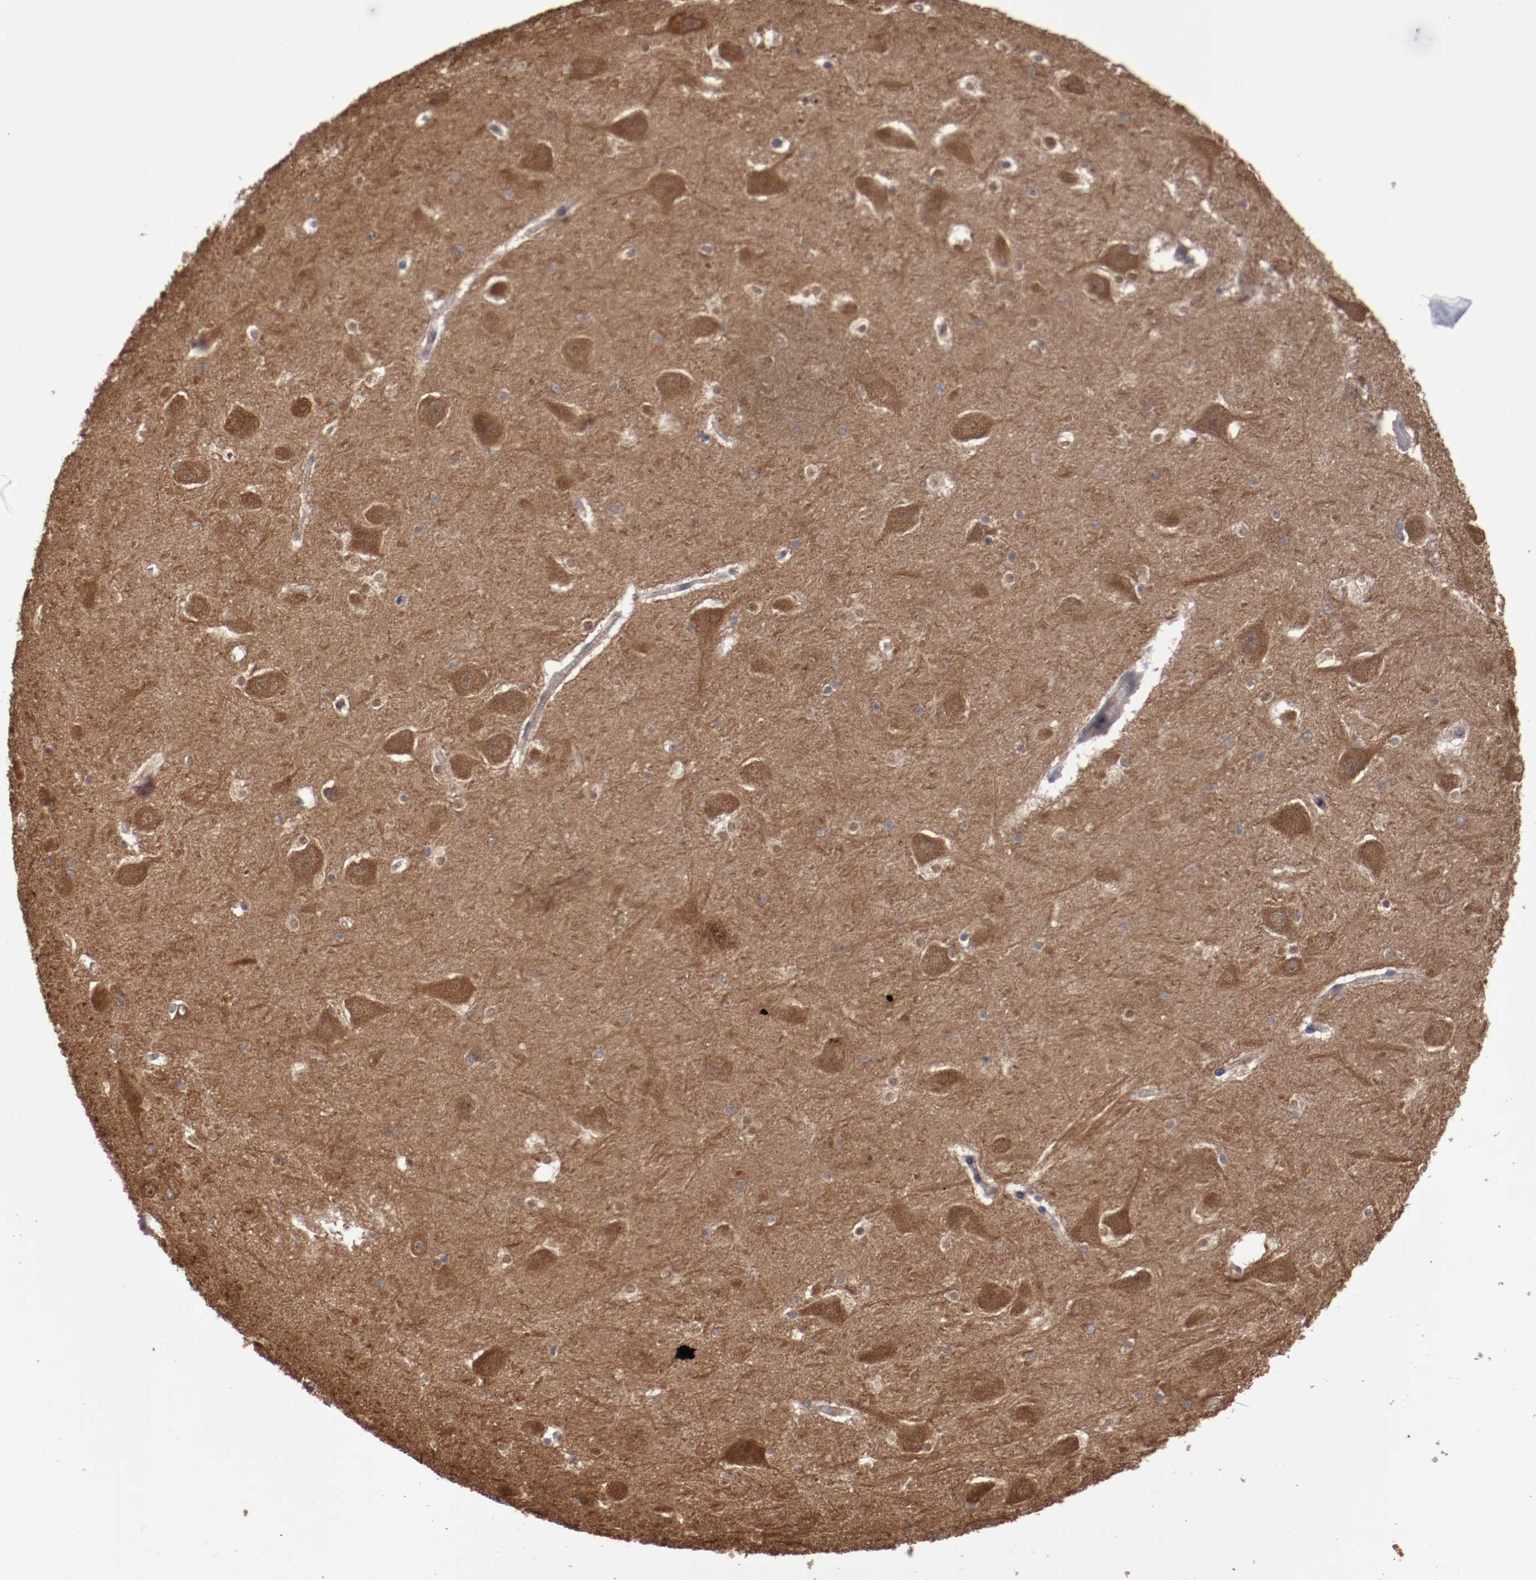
{"staining": {"intensity": "negative", "quantity": "none", "location": "none"}, "tissue": "hippocampus", "cell_type": "Glial cells", "image_type": "normal", "snomed": [{"axis": "morphology", "description": "Normal tissue, NOS"}, {"axis": "topography", "description": "Hippocampus"}], "caption": "Human hippocampus stained for a protein using immunohistochemistry shows no expression in glial cells.", "gene": "RPS6KA6", "patient": {"sex": "male", "age": 45}}